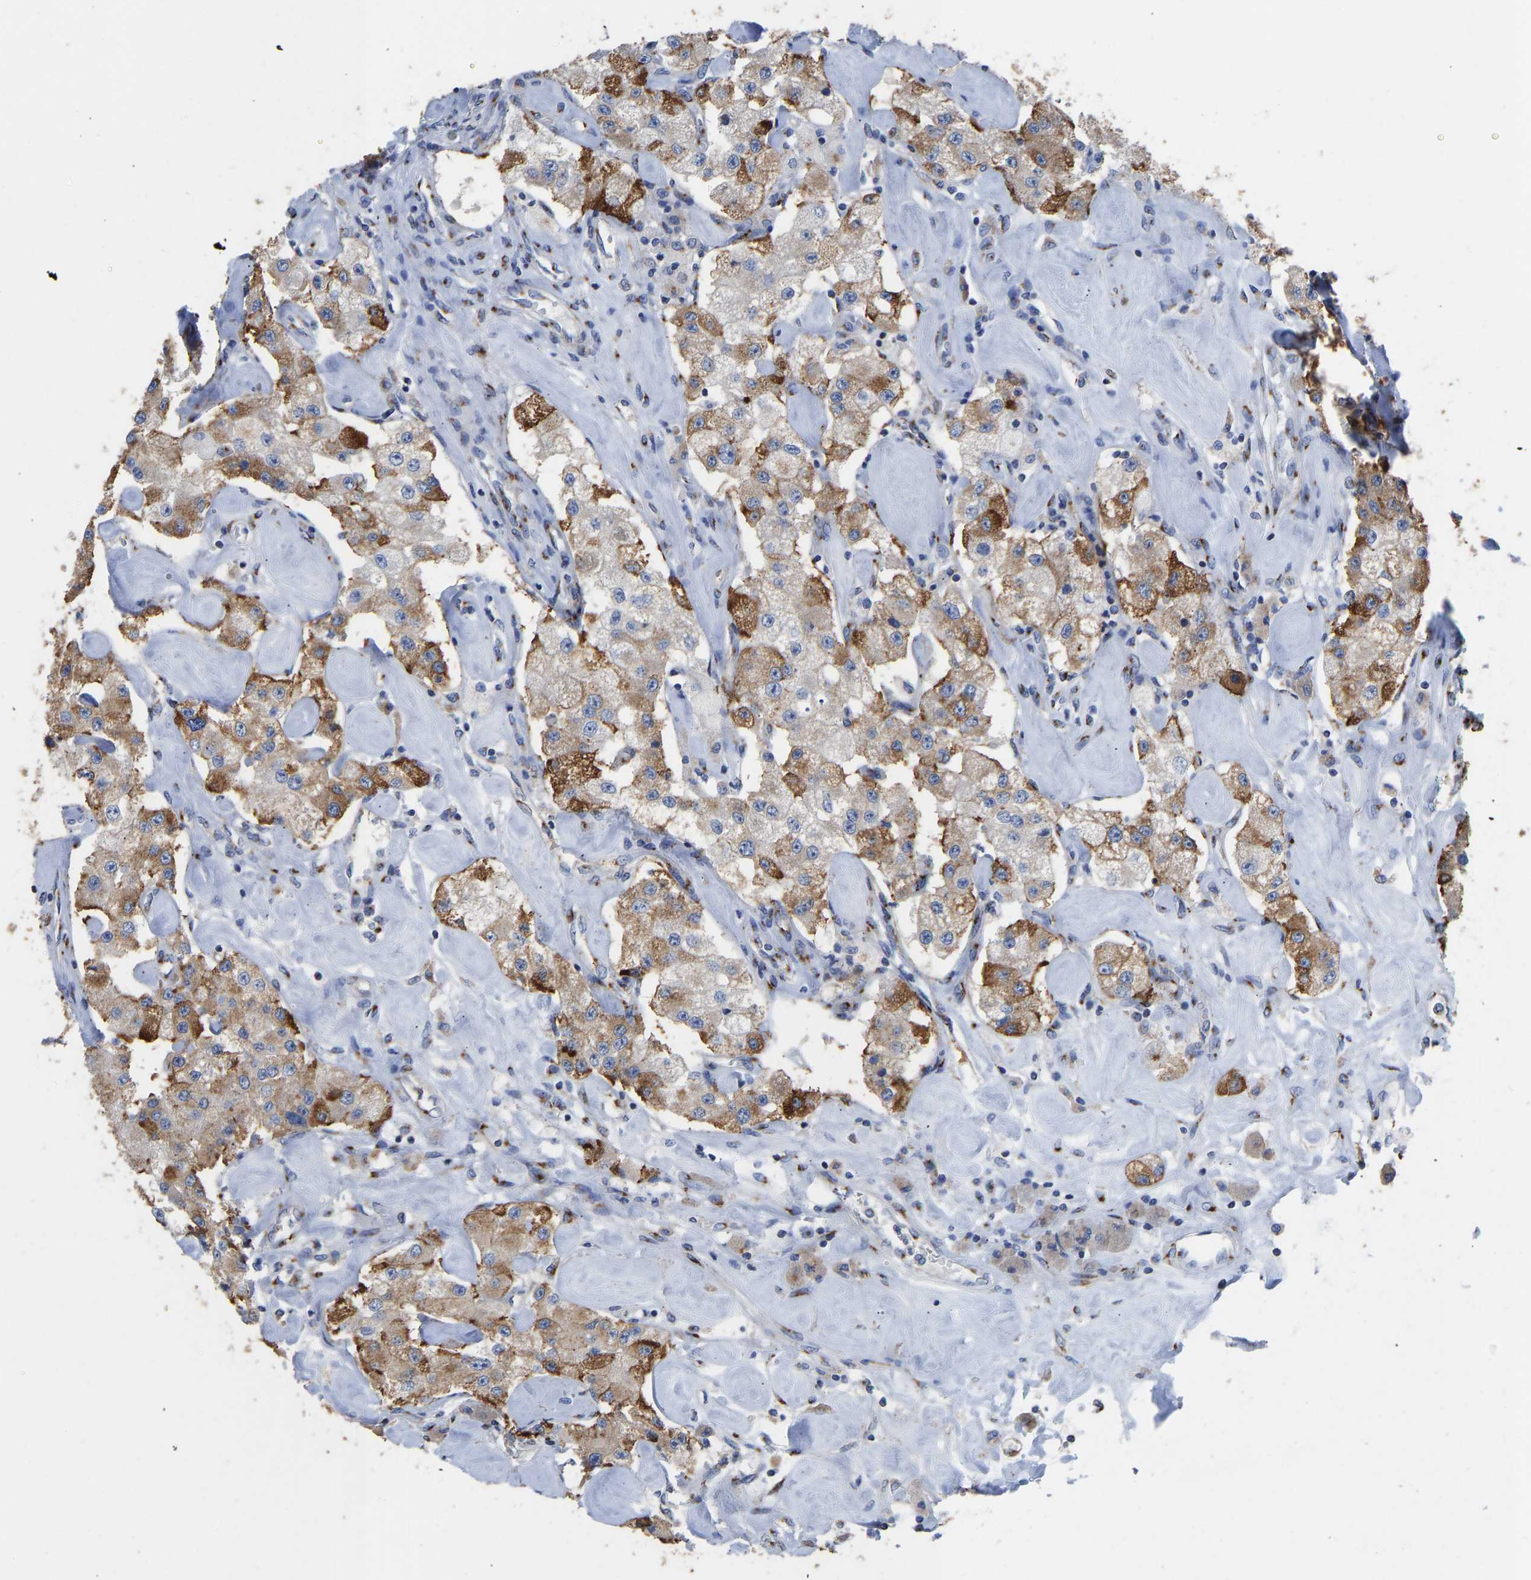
{"staining": {"intensity": "moderate", "quantity": ">75%", "location": "cytoplasmic/membranous"}, "tissue": "carcinoid", "cell_type": "Tumor cells", "image_type": "cancer", "snomed": [{"axis": "morphology", "description": "Carcinoid, malignant, NOS"}, {"axis": "topography", "description": "Pancreas"}], "caption": "Carcinoid stained with DAB (3,3'-diaminobenzidine) immunohistochemistry (IHC) exhibits medium levels of moderate cytoplasmic/membranous expression in about >75% of tumor cells. Immunohistochemistry (ihc) stains the protein of interest in brown and the nuclei are stained blue.", "gene": "TMEM87A", "patient": {"sex": "male", "age": 41}}